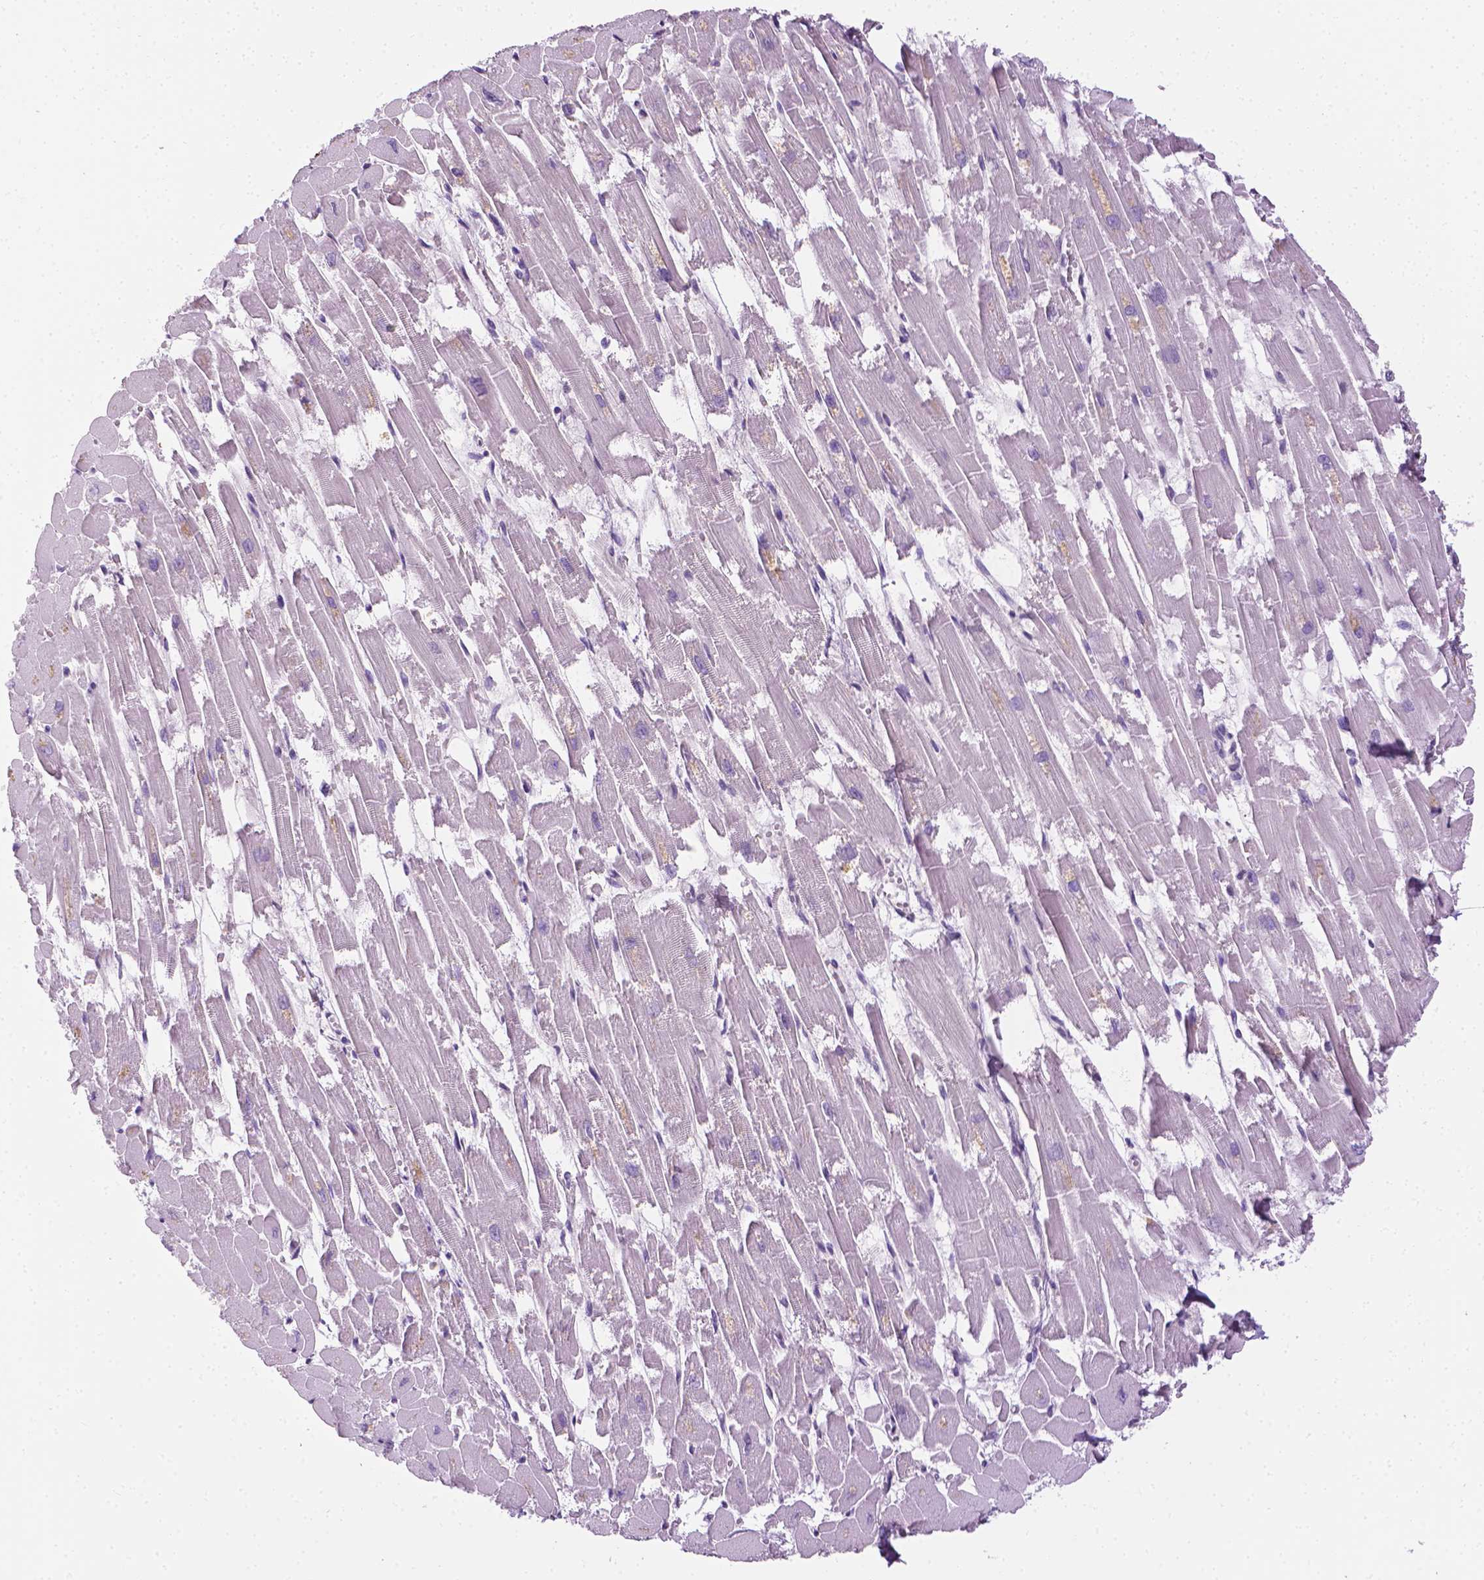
{"staining": {"intensity": "negative", "quantity": "none", "location": "none"}, "tissue": "heart muscle", "cell_type": "Cardiomyocytes", "image_type": "normal", "snomed": [{"axis": "morphology", "description": "Normal tissue, NOS"}, {"axis": "topography", "description": "Heart"}], "caption": "This photomicrograph is of normal heart muscle stained with immunohistochemistry (IHC) to label a protein in brown with the nuclei are counter-stained blue. There is no staining in cardiomyocytes. (Immunohistochemistry (ihc), brightfield microscopy, high magnification).", "gene": "MCOLN3", "patient": {"sex": "female", "age": 52}}